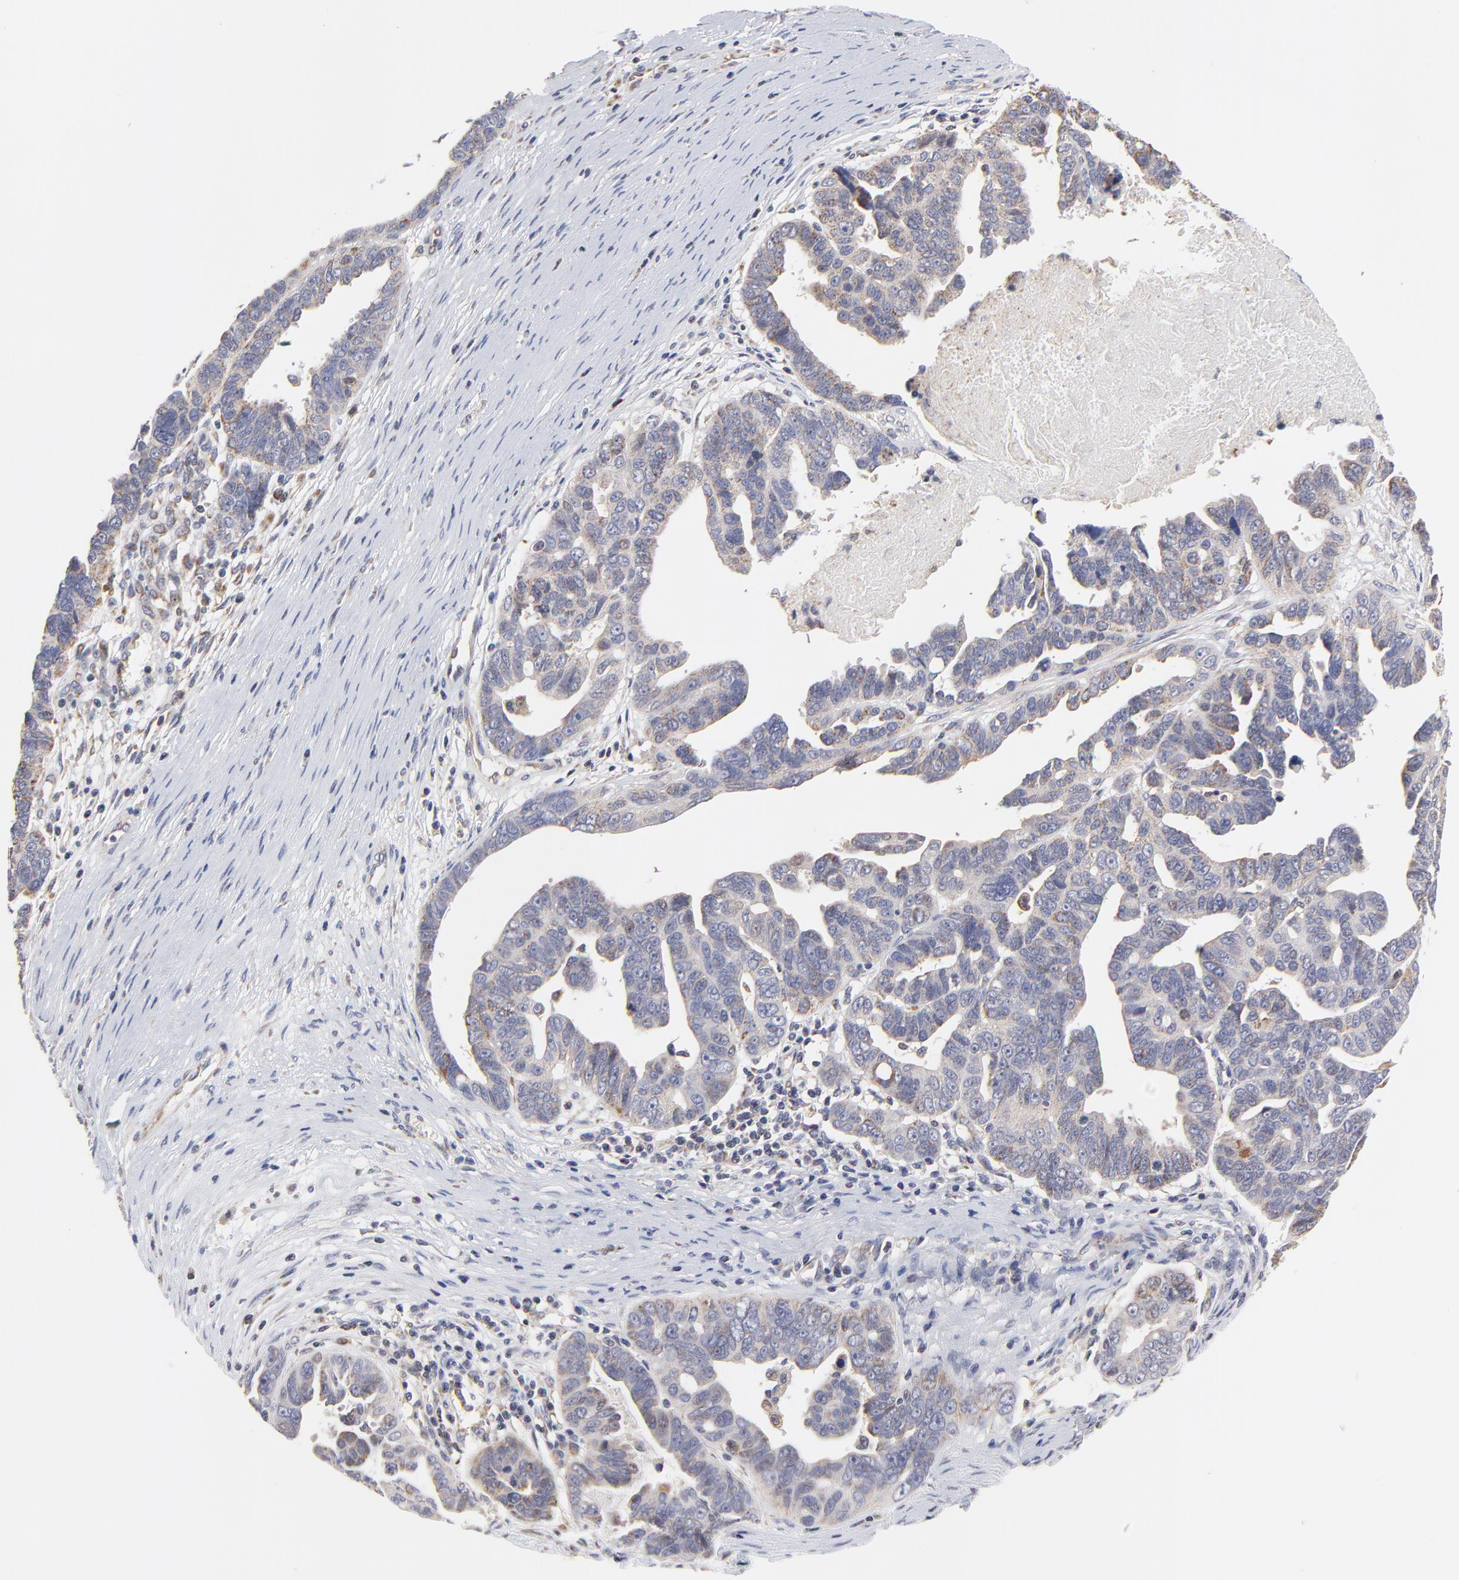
{"staining": {"intensity": "negative", "quantity": "none", "location": "none"}, "tissue": "ovarian cancer", "cell_type": "Tumor cells", "image_type": "cancer", "snomed": [{"axis": "morphology", "description": "Carcinoma, endometroid"}, {"axis": "morphology", "description": "Cystadenocarcinoma, serous, NOS"}, {"axis": "topography", "description": "Ovary"}], "caption": "DAB immunohistochemical staining of human ovarian cancer (serous cystadenocarcinoma) displays no significant expression in tumor cells.", "gene": "ZNF550", "patient": {"sex": "female", "age": 45}}